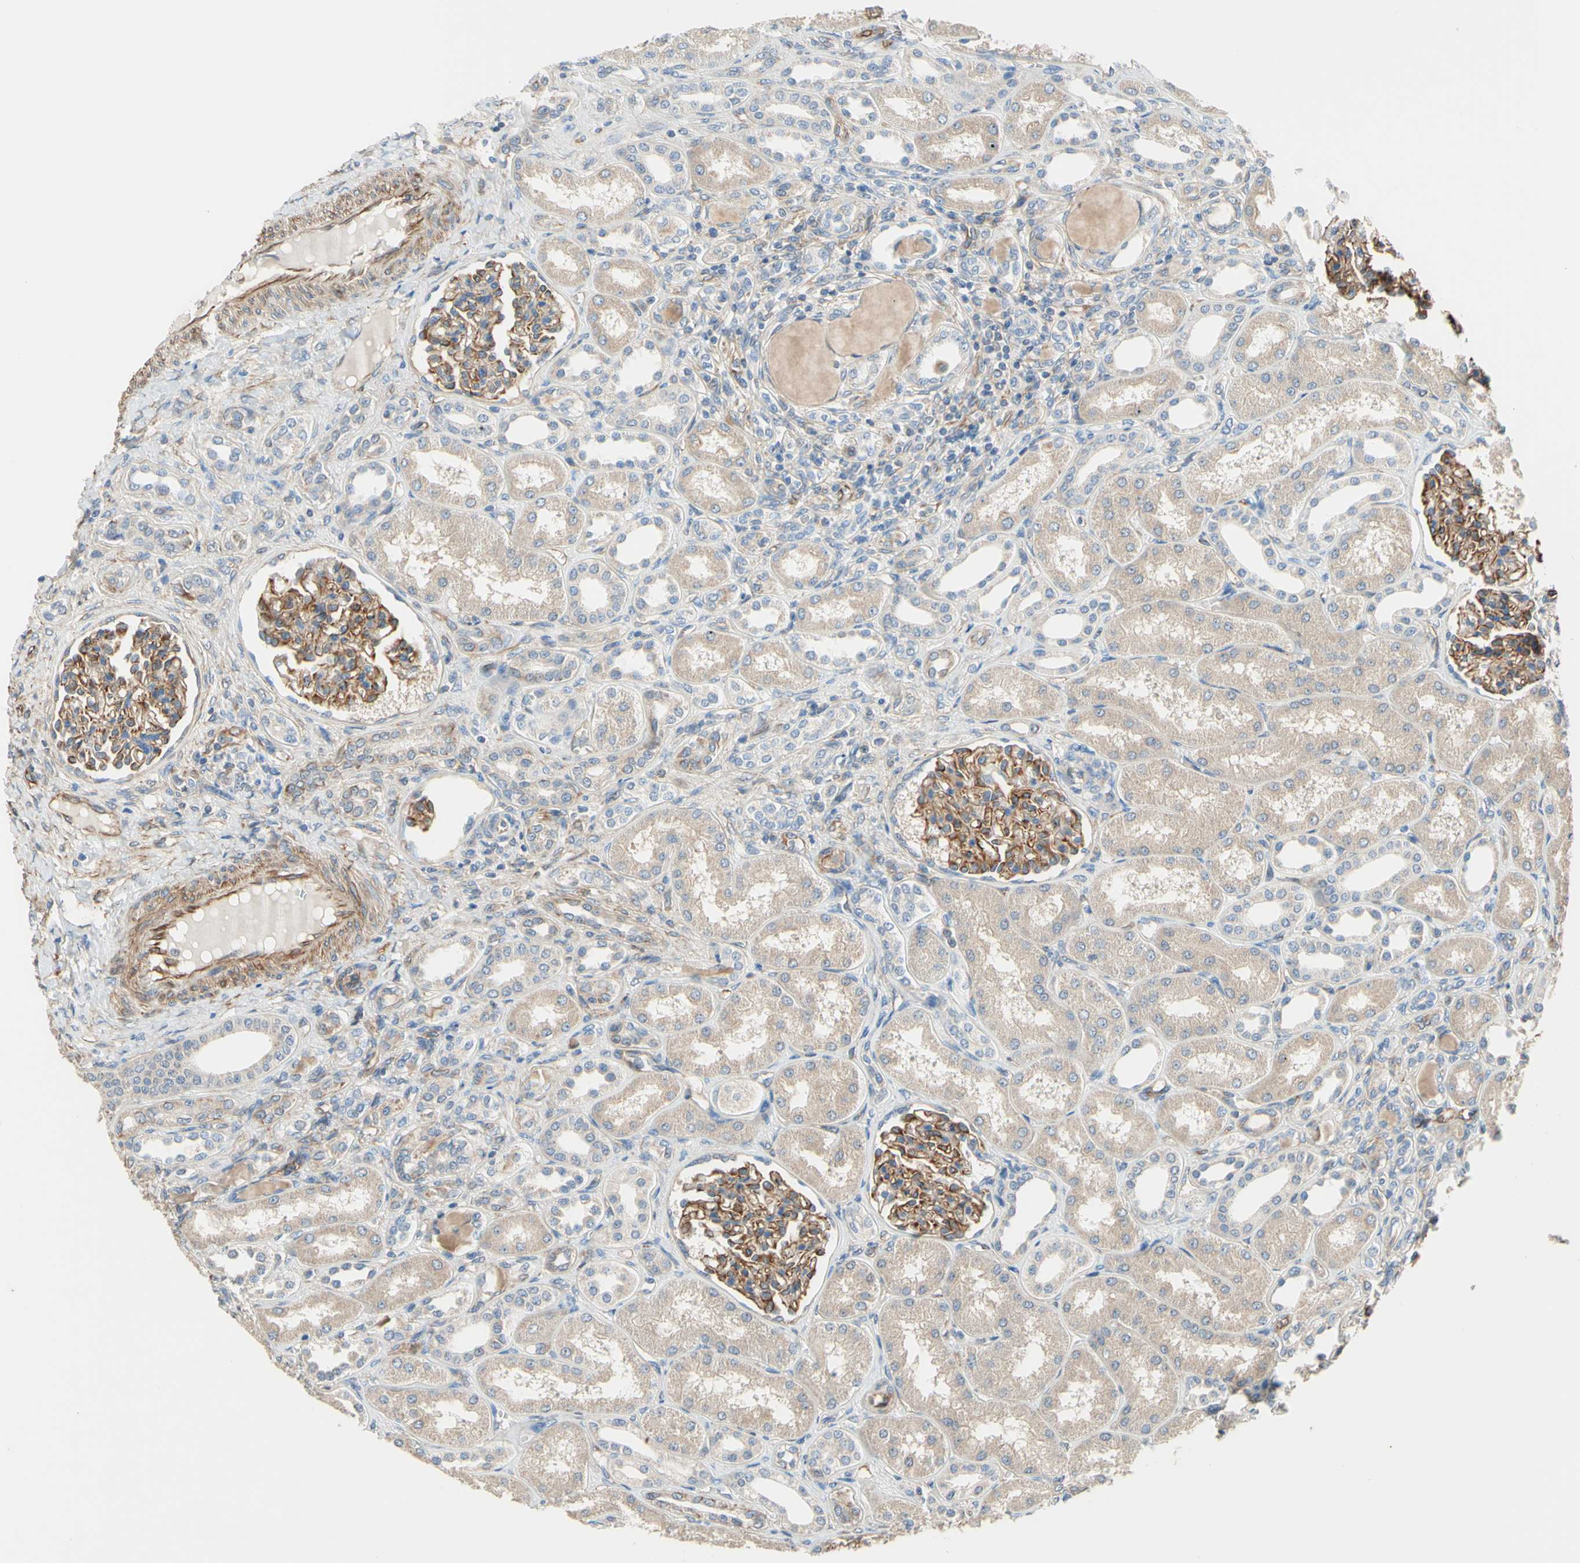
{"staining": {"intensity": "moderate", "quantity": "25%-75%", "location": "cytoplasmic/membranous"}, "tissue": "kidney", "cell_type": "Cells in glomeruli", "image_type": "normal", "snomed": [{"axis": "morphology", "description": "Normal tissue, NOS"}, {"axis": "topography", "description": "Kidney"}], "caption": "A brown stain labels moderate cytoplasmic/membranous expression of a protein in cells in glomeruli of benign human kidney. The staining was performed using DAB (3,3'-diaminobenzidine) to visualize the protein expression in brown, while the nuclei were stained in blue with hematoxylin (Magnification: 20x).", "gene": "TRAF2", "patient": {"sex": "male", "age": 7}}